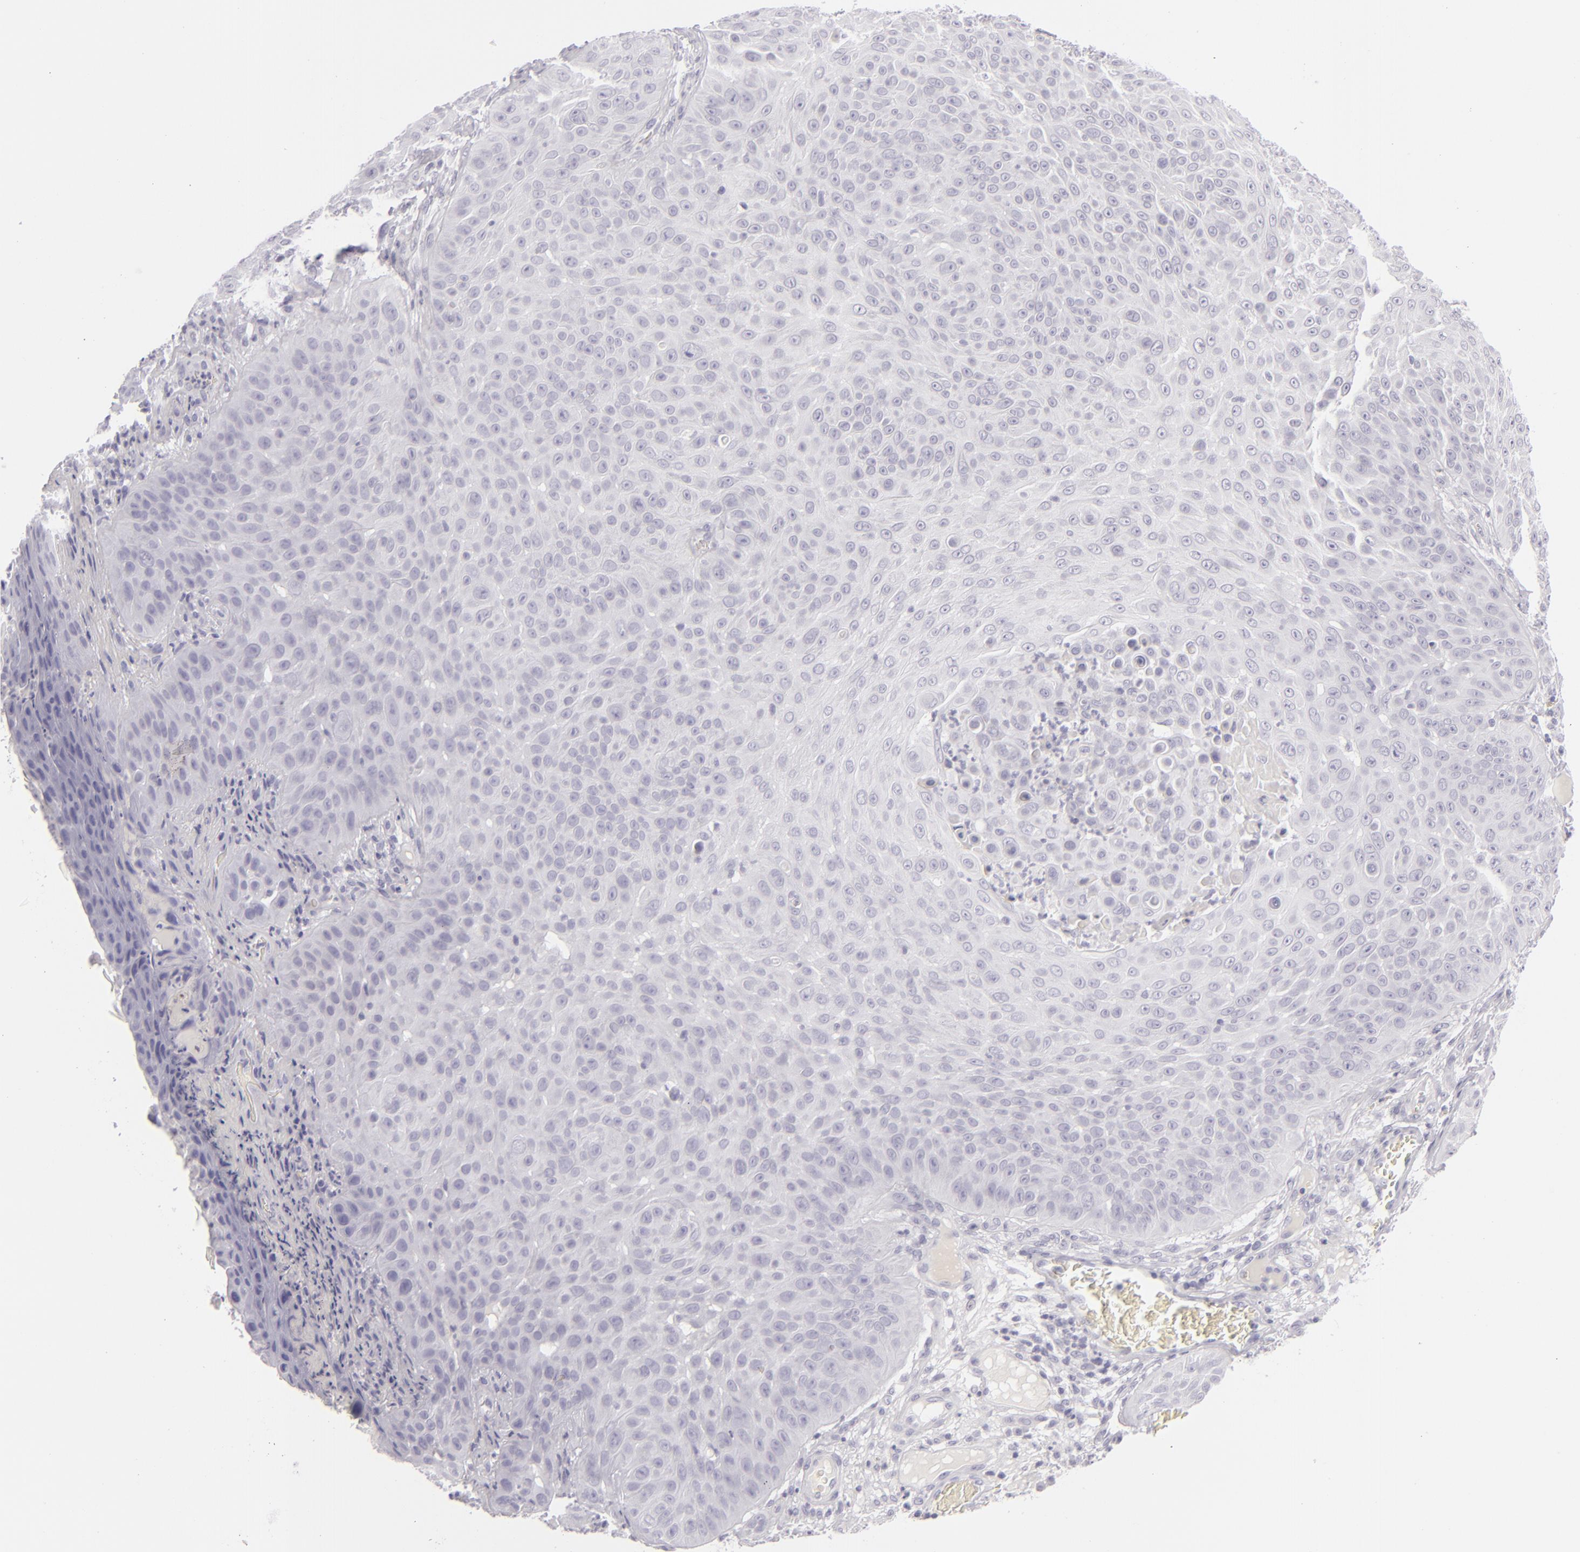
{"staining": {"intensity": "negative", "quantity": "none", "location": "none"}, "tissue": "skin cancer", "cell_type": "Tumor cells", "image_type": "cancer", "snomed": [{"axis": "morphology", "description": "Squamous cell carcinoma, NOS"}, {"axis": "topography", "description": "Skin"}], "caption": "Skin squamous cell carcinoma stained for a protein using immunohistochemistry (IHC) exhibits no positivity tumor cells.", "gene": "CDX2", "patient": {"sex": "male", "age": 82}}